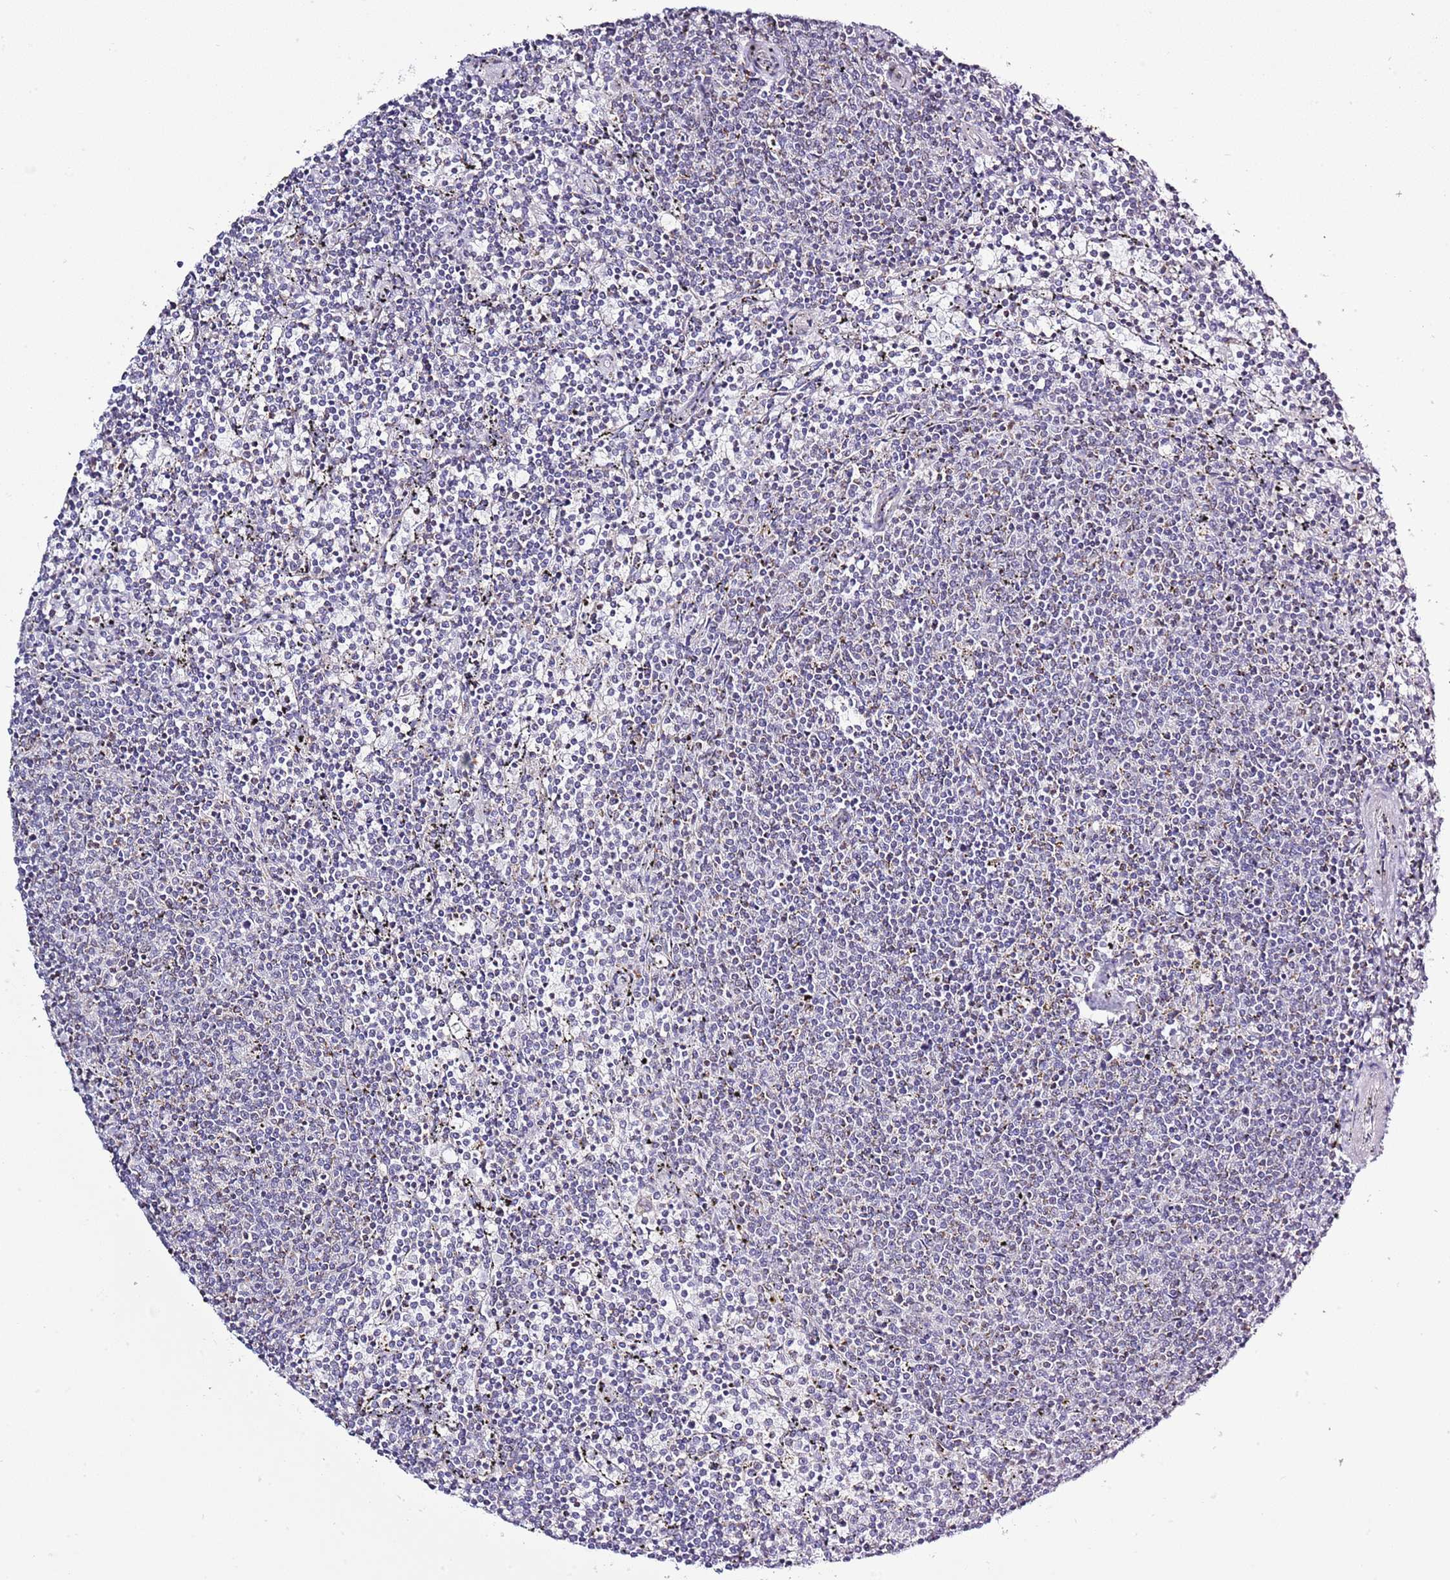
{"staining": {"intensity": "negative", "quantity": "none", "location": "none"}, "tissue": "lymphoma", "cell_type": "Tumor cells", "image_type": "cancer", "snomed": [{"axis": "morphology", "description": "Malignant lymphoma, non-Hodgkin's type, Low grade"}, {"axis": "topography", "description": "Spleen"}], "caption": "This is an IHC photomicrograph of low-grade malignant lymphoma, non-Hodgkin's type. There is no positivity in tumor cells.", "gene": "SLC23A1", "patient": {"sex": "female", "age": 50}}